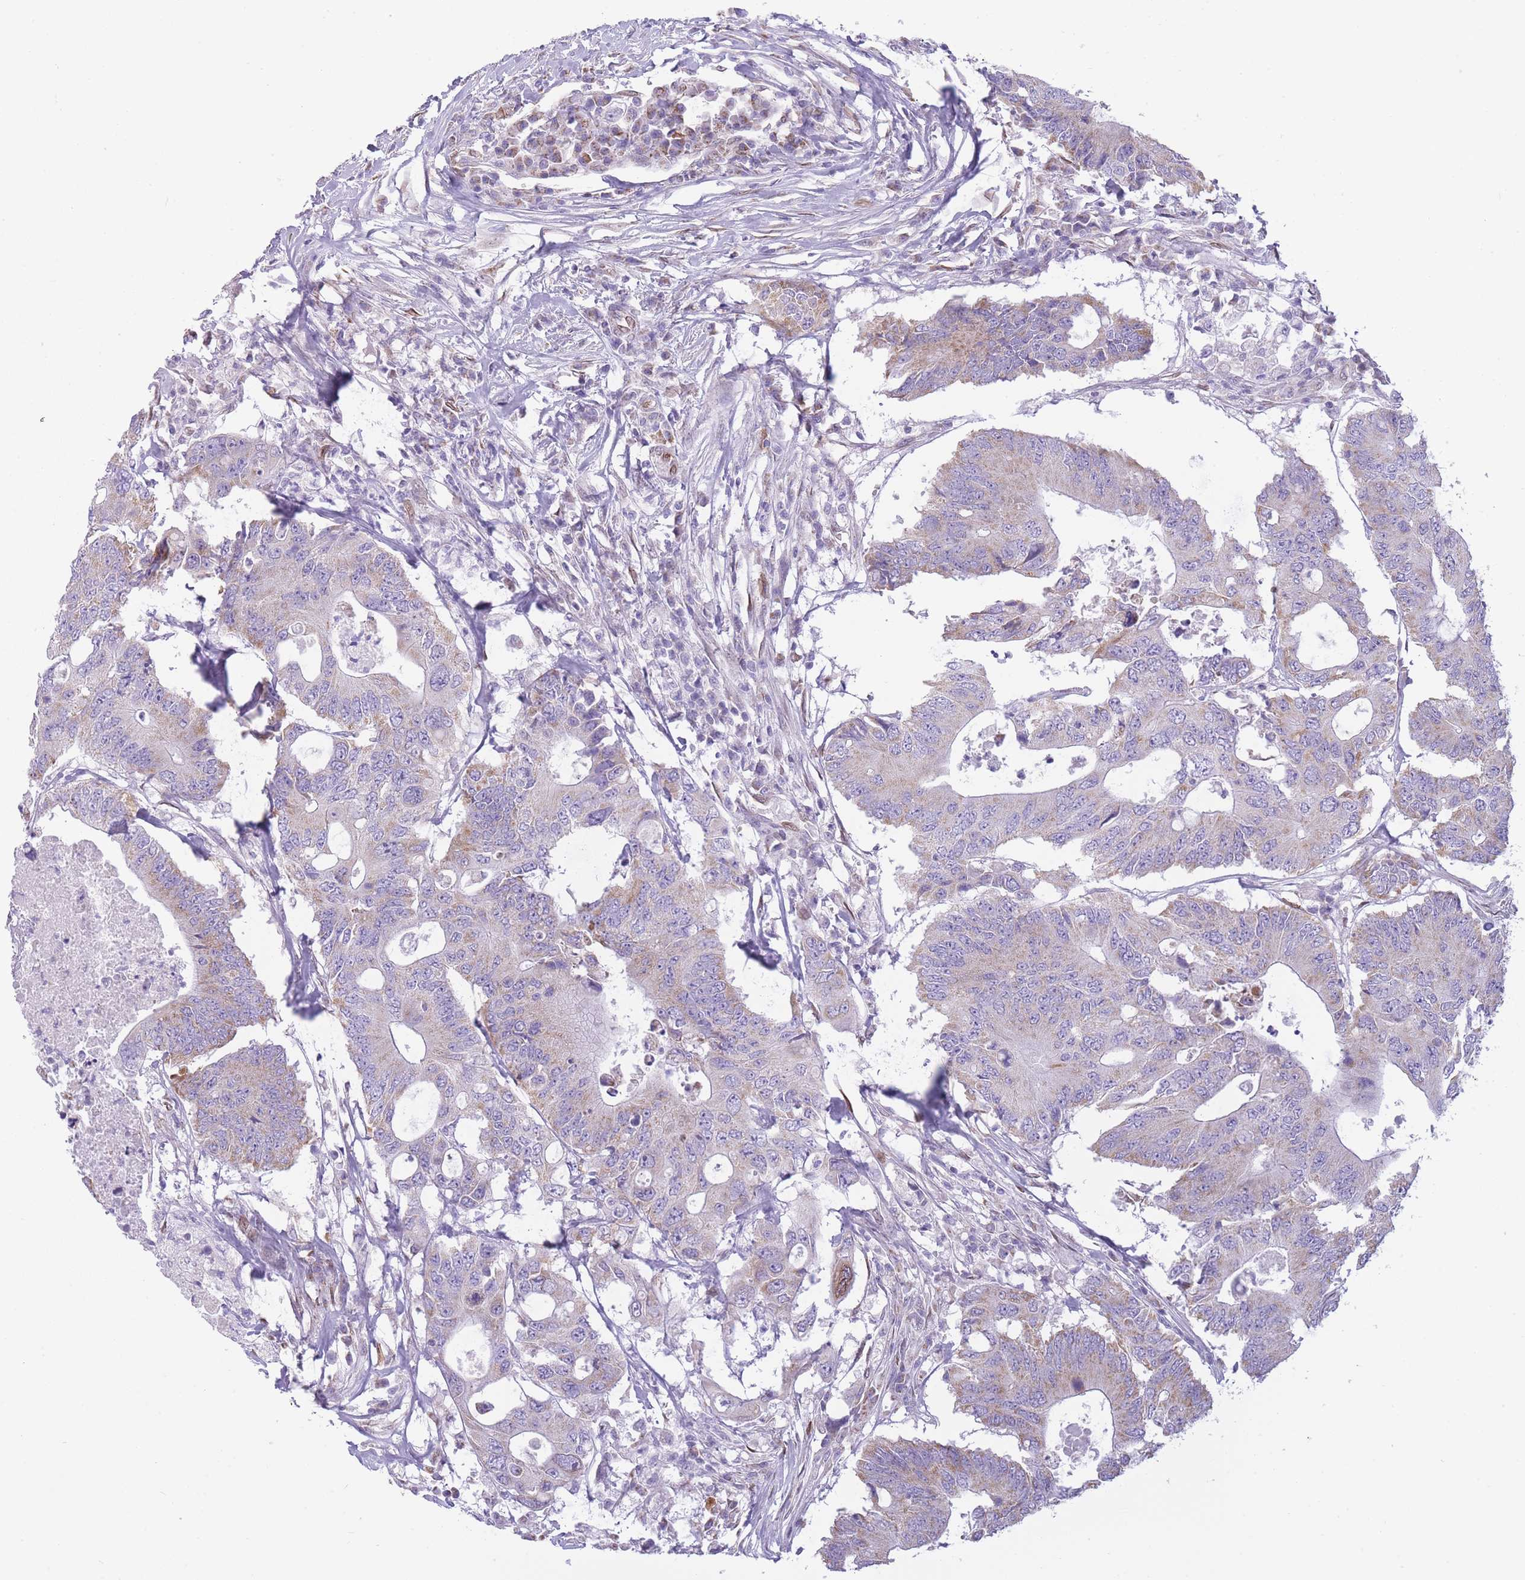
{"staining": {"intensity": "weak", "quantity": "<25%", "location": "cytoplasmic/membranous"}, "tissue": "colorectal cancer", "cell_type": "Tumor cells", "image_type": "cancer", "snomed": [{"axis": "morphology", "description": "Adenocarcinoma, NOS"}, {"axis": "topography", "description": "Colon"}], "caption": "DAB (3,3'-diaminobenzidine) immunohistochemical staining of colorectal adenocarcinoma demonstrates no significant staining in tumor cells. (Brightfield microscopy of DAB (3,3'-diaminobenzidine) immunohistochemistry at high magnification).", "gene": "PDHA1", "patient": {"sex": "male", "age": 71}}